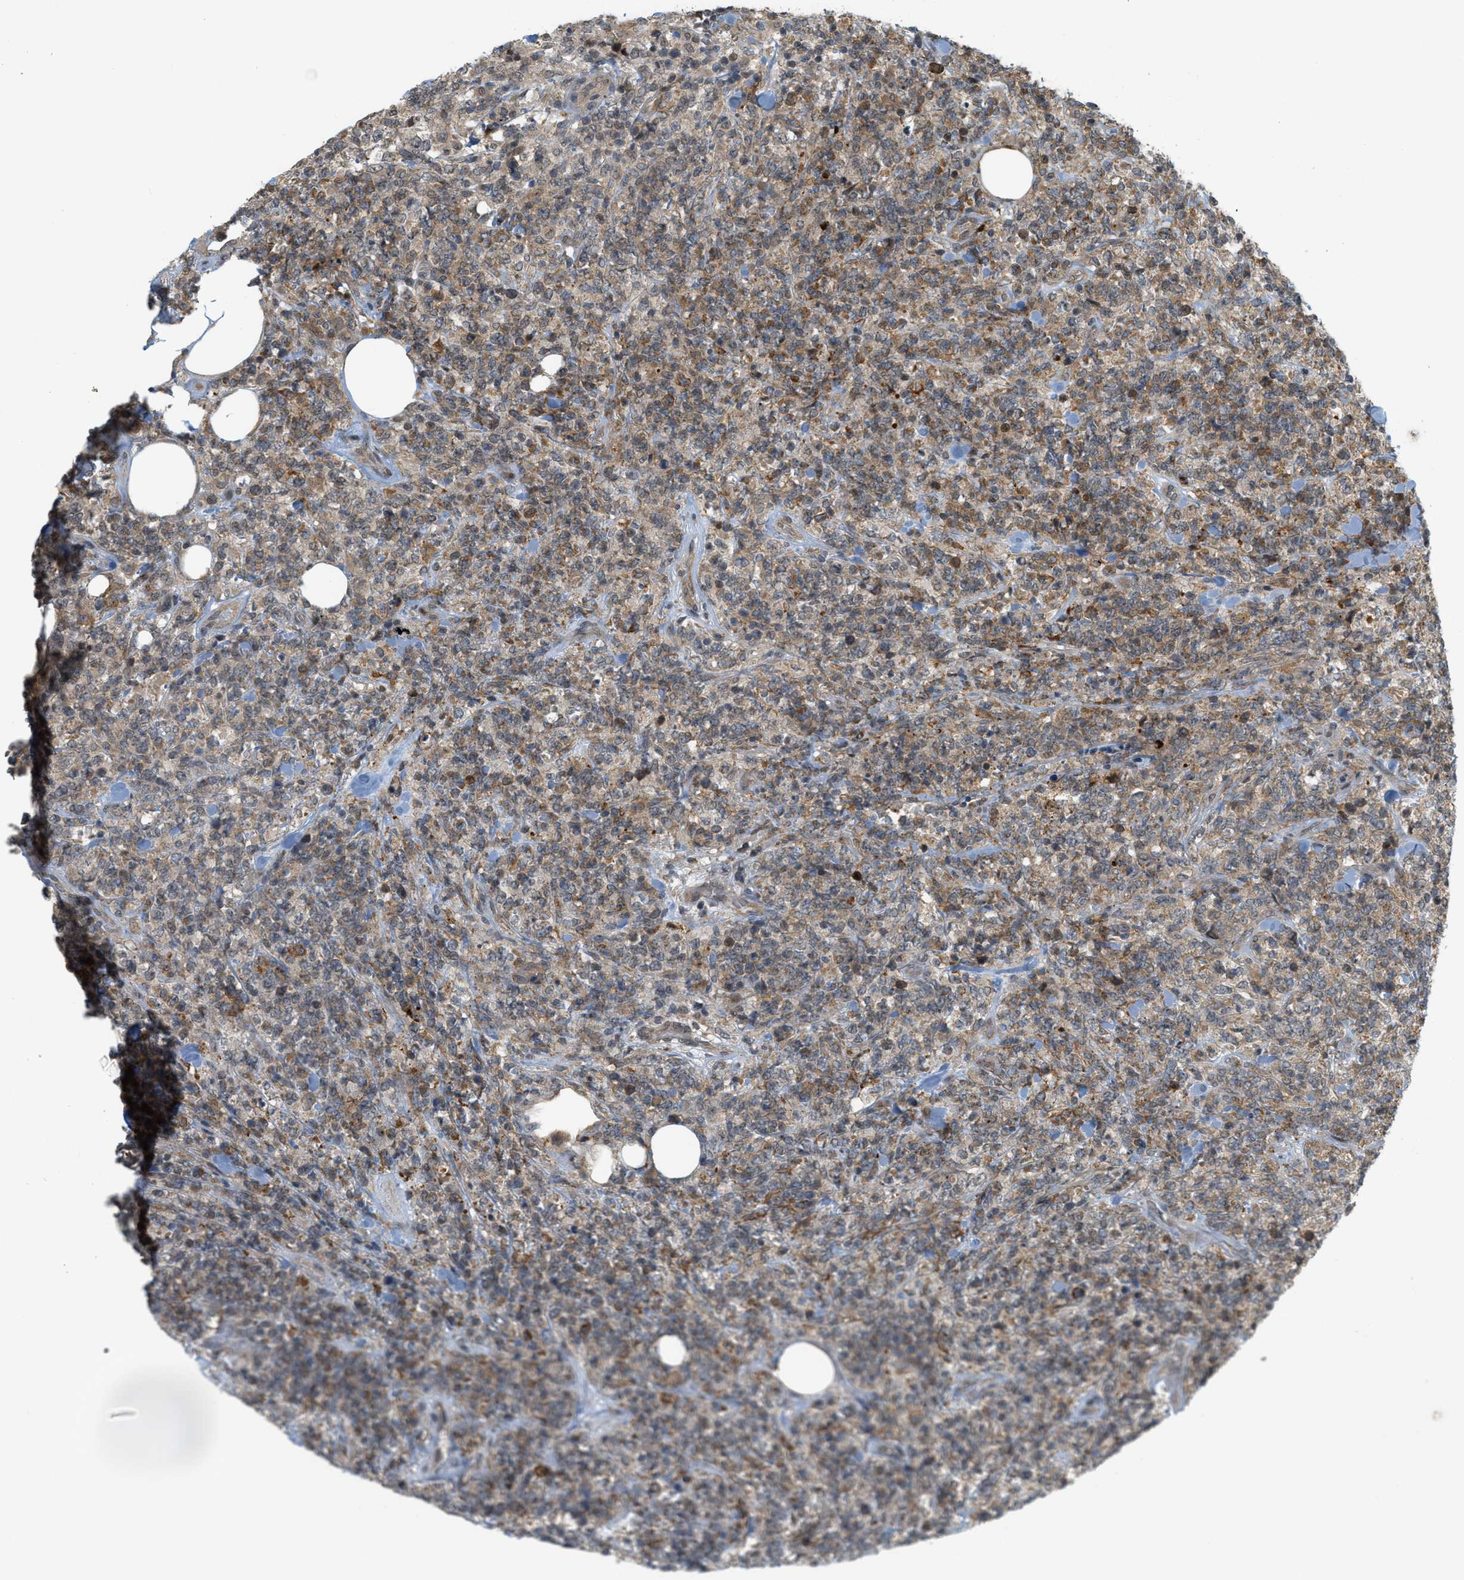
{"staining": {"intensity": "weak", "quantity": "25%-75%", "location": "cytoplasmic/membranous"}, "tissue": "lymphoma", "cell_type": "Tumor cells", "image_type": "cancer", "snomed": [{"axis": "morphology", "description": "Malignant lymphoma, non-Hodgkin's type, High grade"}, {"axis": "topography", "description": "Soft tissue"}], "caption": "Immunohistochemical staining of human malignant lymphoma, non-Hodgkin's type (high-grade) displays low levels of weak cytoplasmic/membranous positivity in approximately 25%-75% of tumor cells. The staining is performed using DAB (3,3'-diaminobenzidine) brown chromogen to label protein expression. The nuclei are counter-stained blue using hematoxylin.", "gene": "PRKD1", "patient": {"sex": "male", "age": 18}}